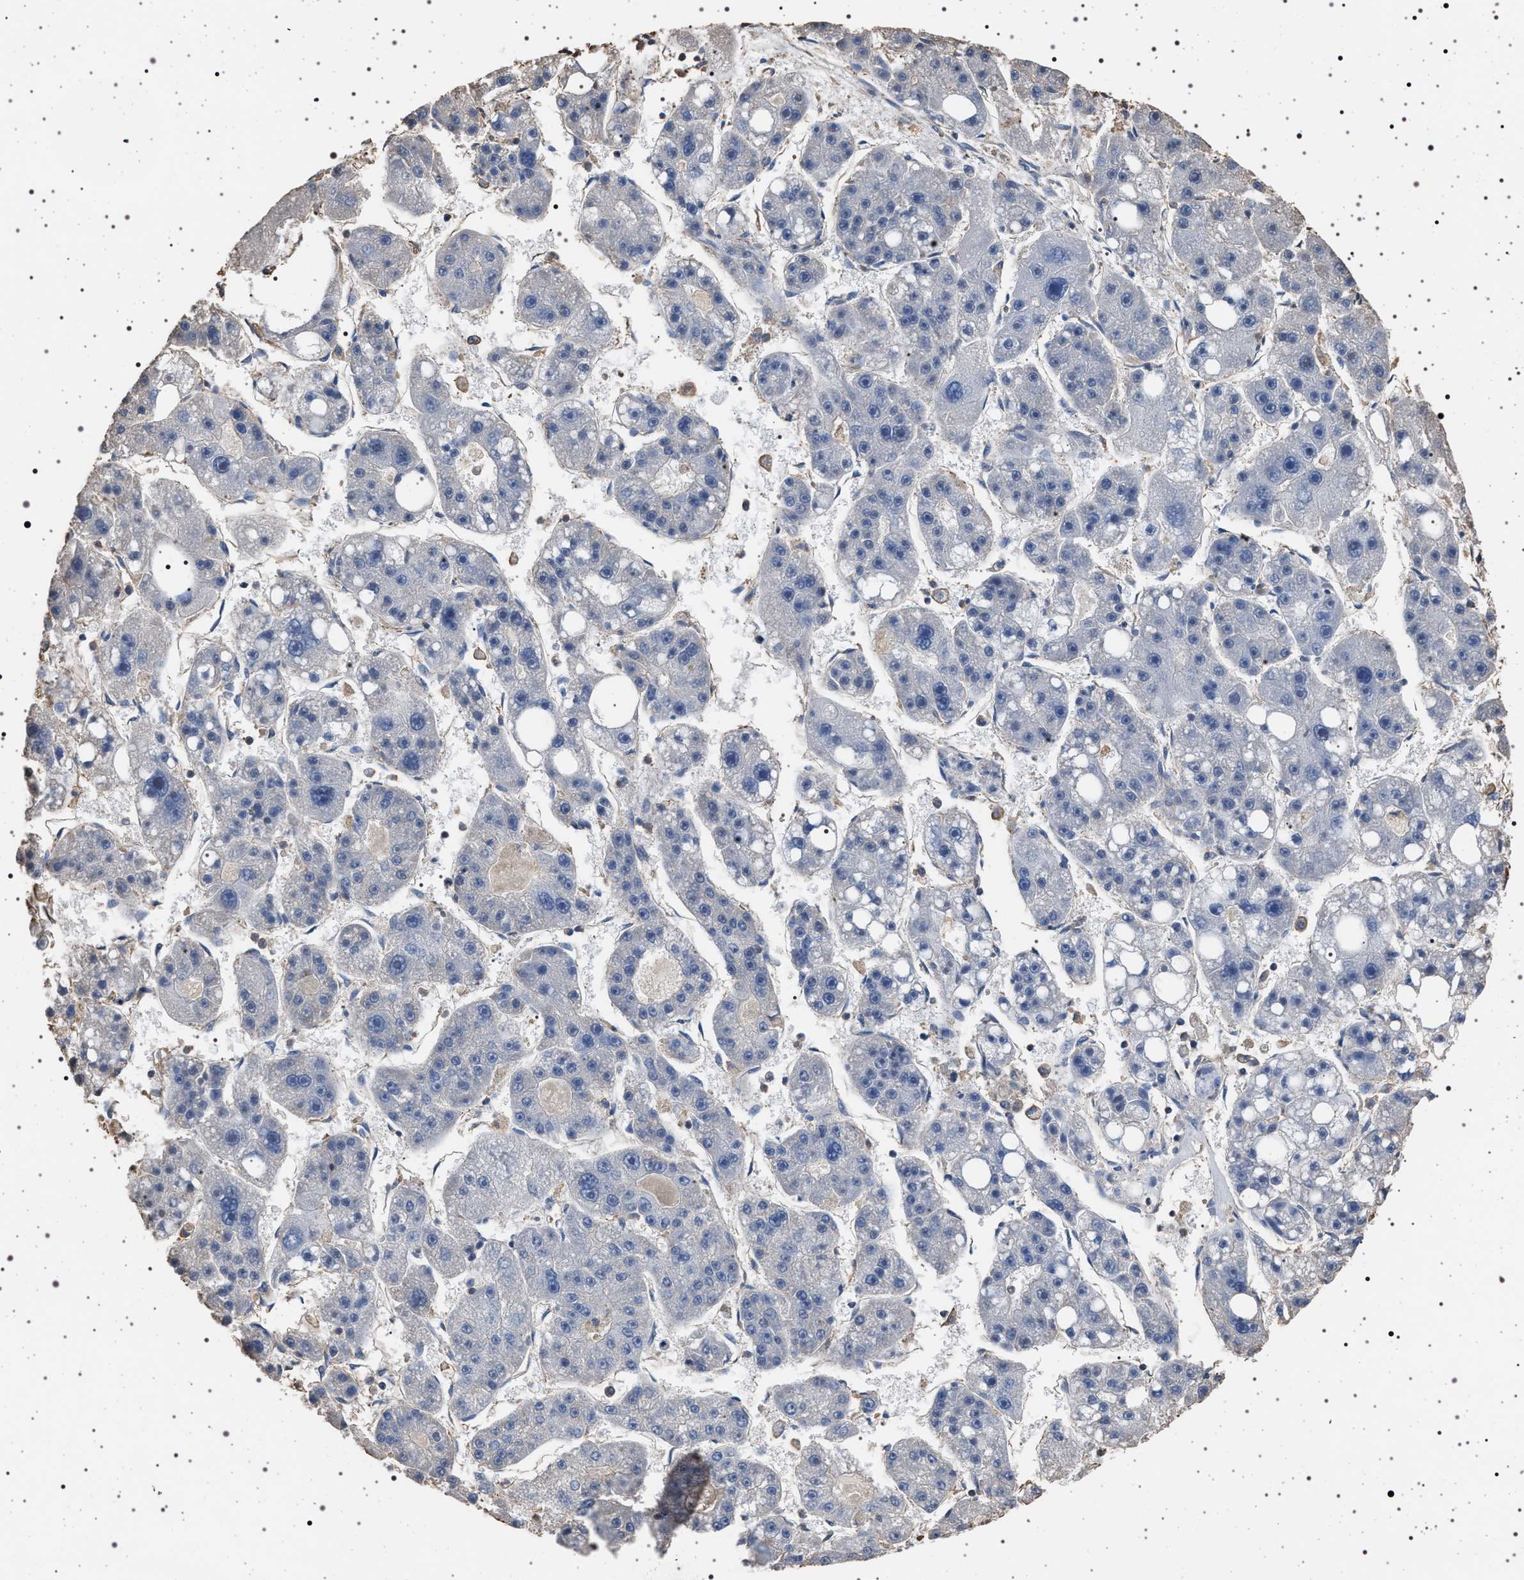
{"staining": {"intensity": "negative", "quantity": "none", "location": "none"}, "tissue": "liver cancer", "cell_type": "Tumor cells", "image_type": "cancer", "snomed": [{"axis": "morphology", "description": "Carcinoma, Hepatocellular, NOS"}, {"axis": "topography", "description": "Liver"}], "caption": "Liver hepatocellular carcinoma stained for a protein using IHC demonstrates no positivity tumor cells.", "gene": "SMAP2", "patient": {"sex": "female", "age": 61}}